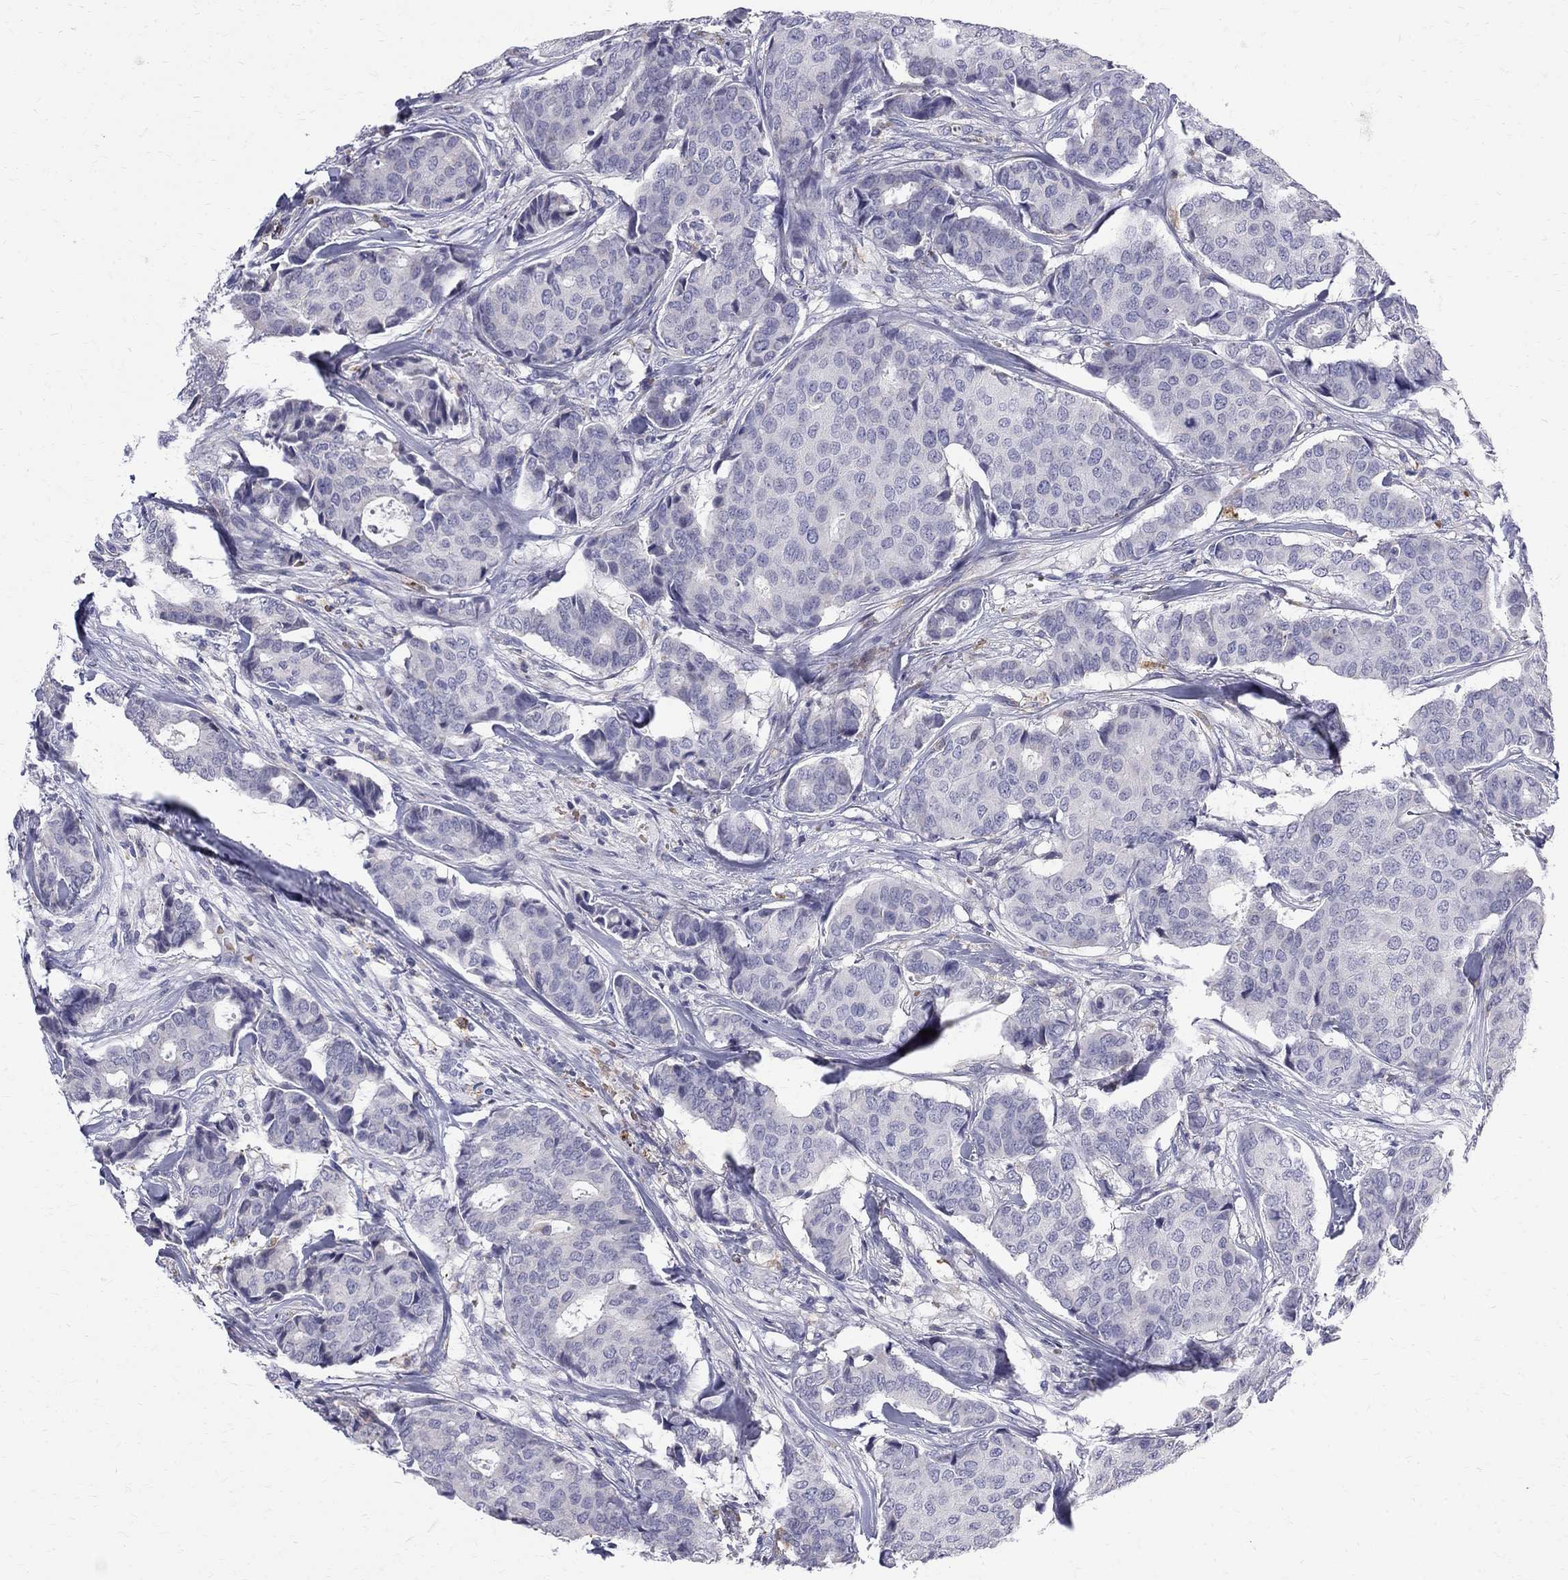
{"staining": {"intensity": "negative", "quantity": "none", "location": "none"}, "tissue": "breast cancer", "cell_type": "Tumor cells", "image_type": "cancer", "snomed": [{"axis": "morphology", "description": "Duct carcinoma"}, {"axis": "topography", "description": "Breast"}], "caption": "IHC photomicrograph of neoplastic tissue: breast intraductal carcinoma stained with DAB (3,3'-diaminobenzidine) exhibits no significant protein expression in tumor cells.", "gene": "AGER", "patient": {"sex": "female", "age": 75}}